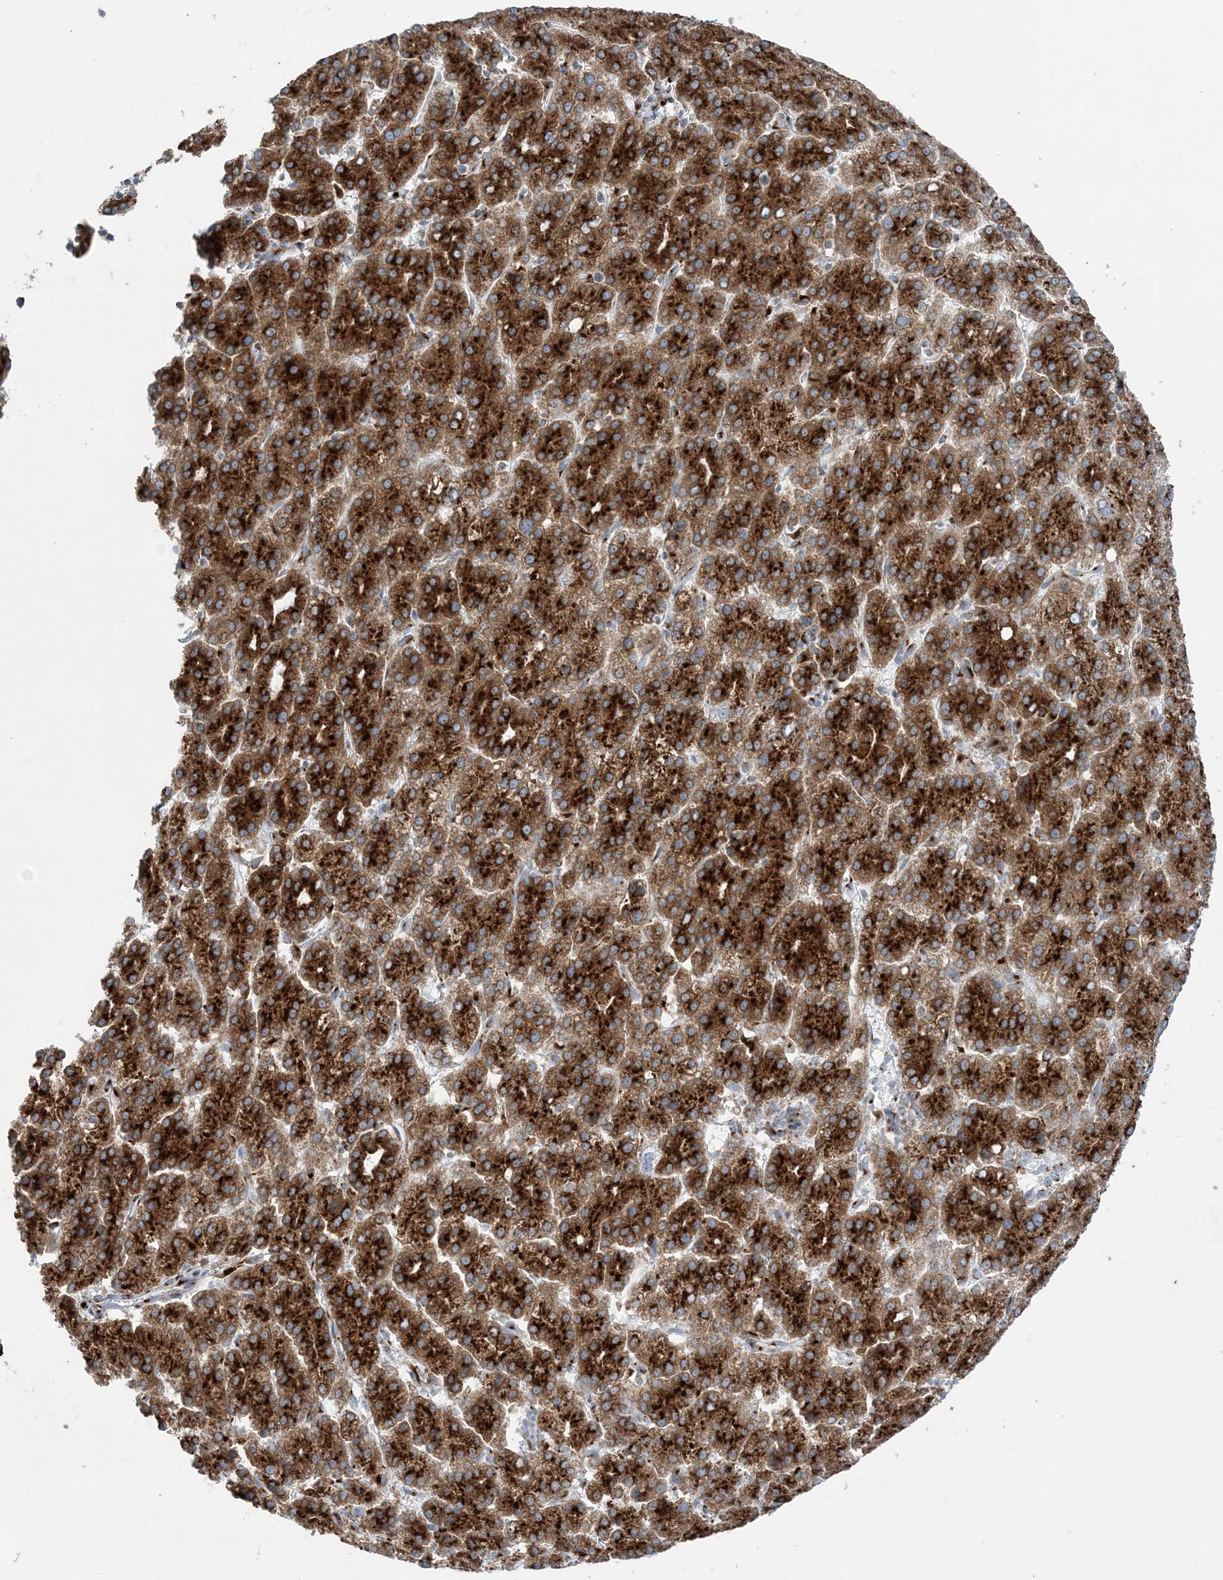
{"staining": {"intensity": "strong", "quantity": ">75%", "location": "cytoplasmic/membranous"}, "tissue": "liver cancer", "cell_type": "Tumor cells", "image_type": "cancer", "snomed": [{"axis": "morphology", "description": "Carcinoma, Hepatocellular, NOS"}, {"axis": "topography", "description": "Liver"}], "caption": "Liver hepatocellular carcinoma tissue exhibits strong cytoplasmic/membranous positivity in about >75% of tumor cells (IHC, brightfield microscopy, high magnification).", "gene": "TMED10", "patient": {"sex": "female", "age": 58}}